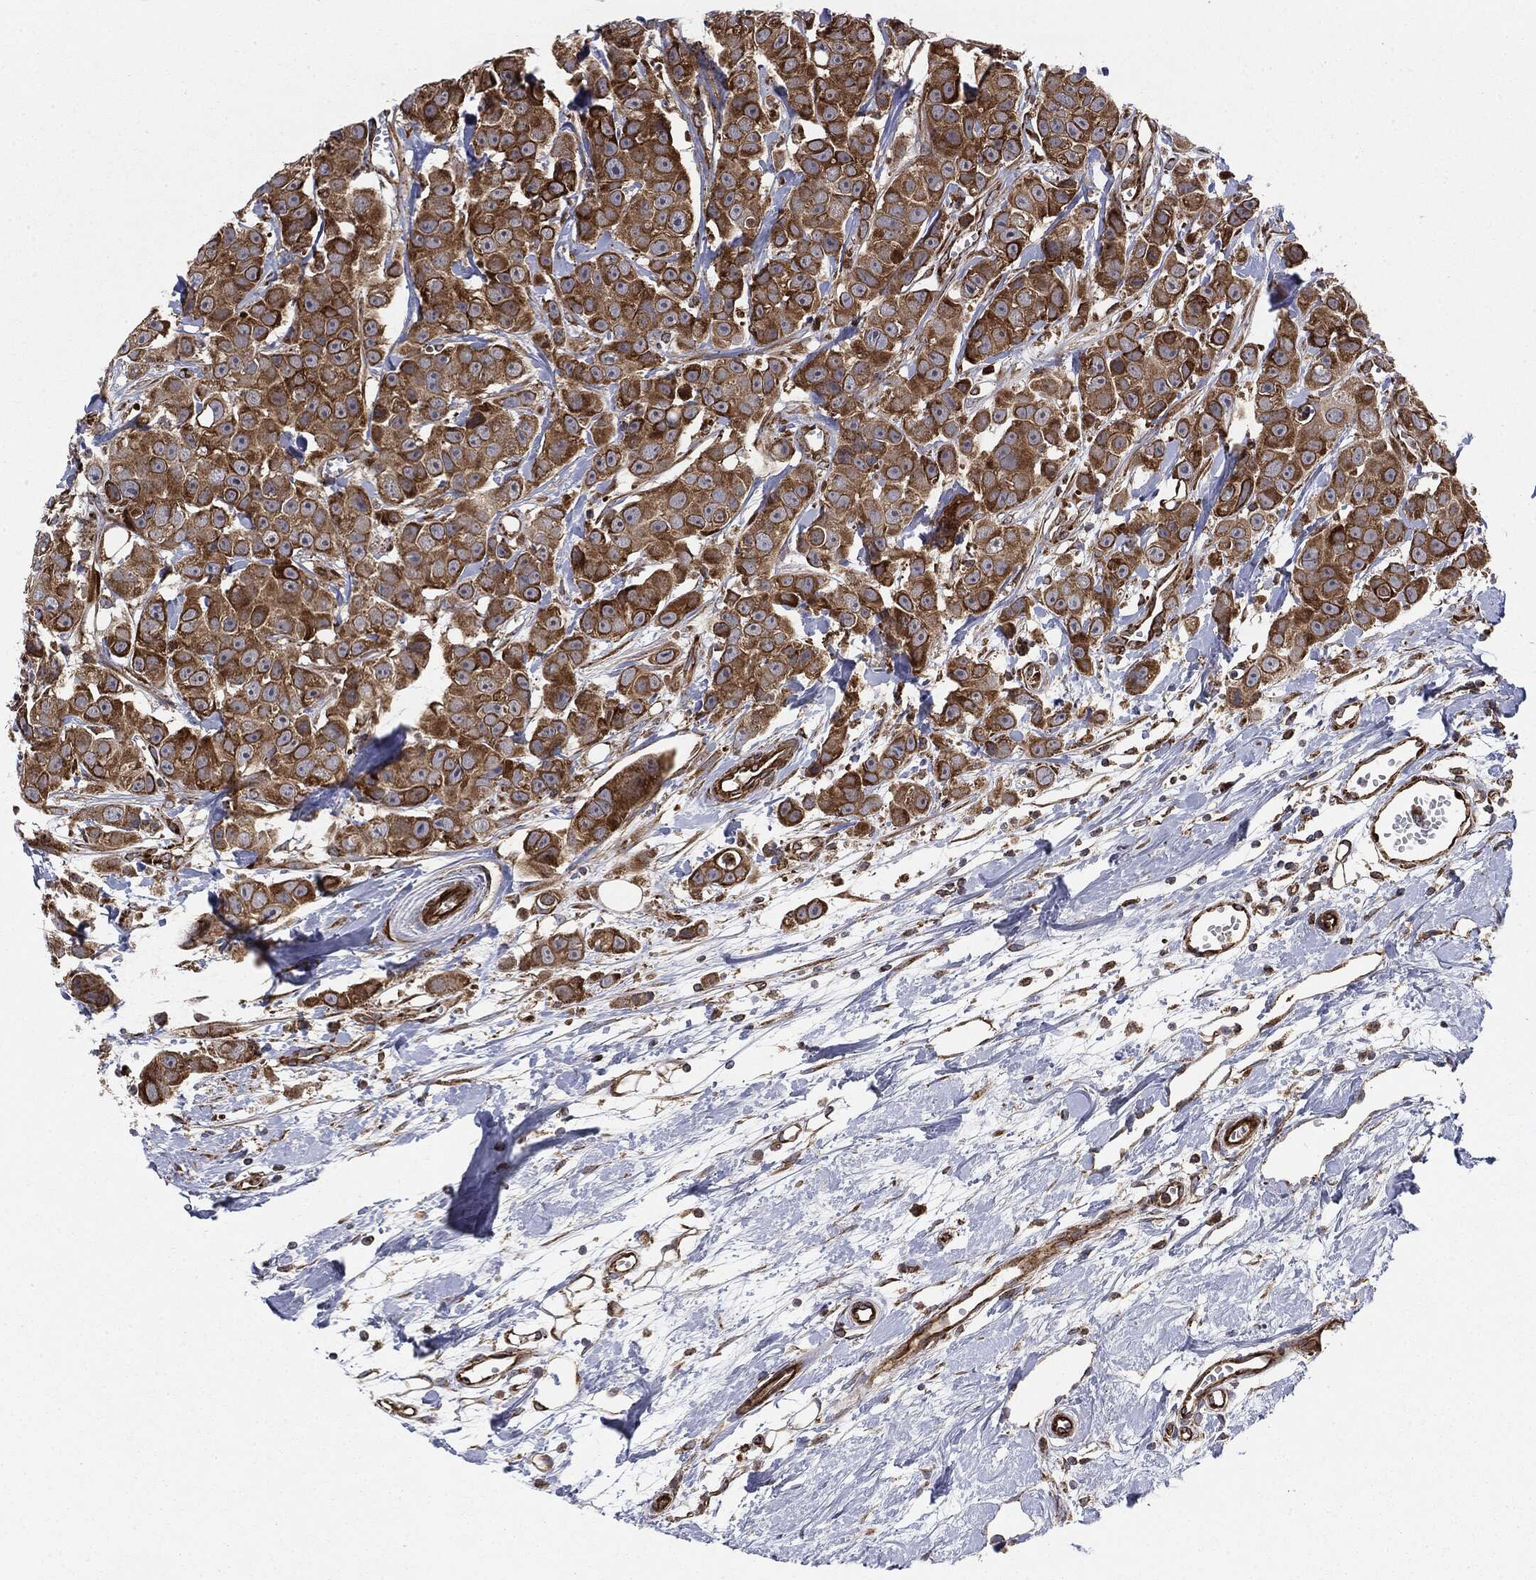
{"staining": {"intensity": "strong", "quantity": ">75%", "location": "cytoplasmic/membranous"}, "tissue": "breast cancer", "cell_type": "Tumor cells", "image_type": "cancer", "snomed": [{"axis": "morphology", "description": "Duct carcinoma"}, {"axis": "topography", "description": "Breast"}], "caption": "This histopathology image exhibits immunohistochemistry (IHC) staining of breast cancer, with high strong cytoplasmic/membranous staining in about >75% of tumor cells.", "gene": "CYLD", "patient": {"sex": "female", "age": 35}}